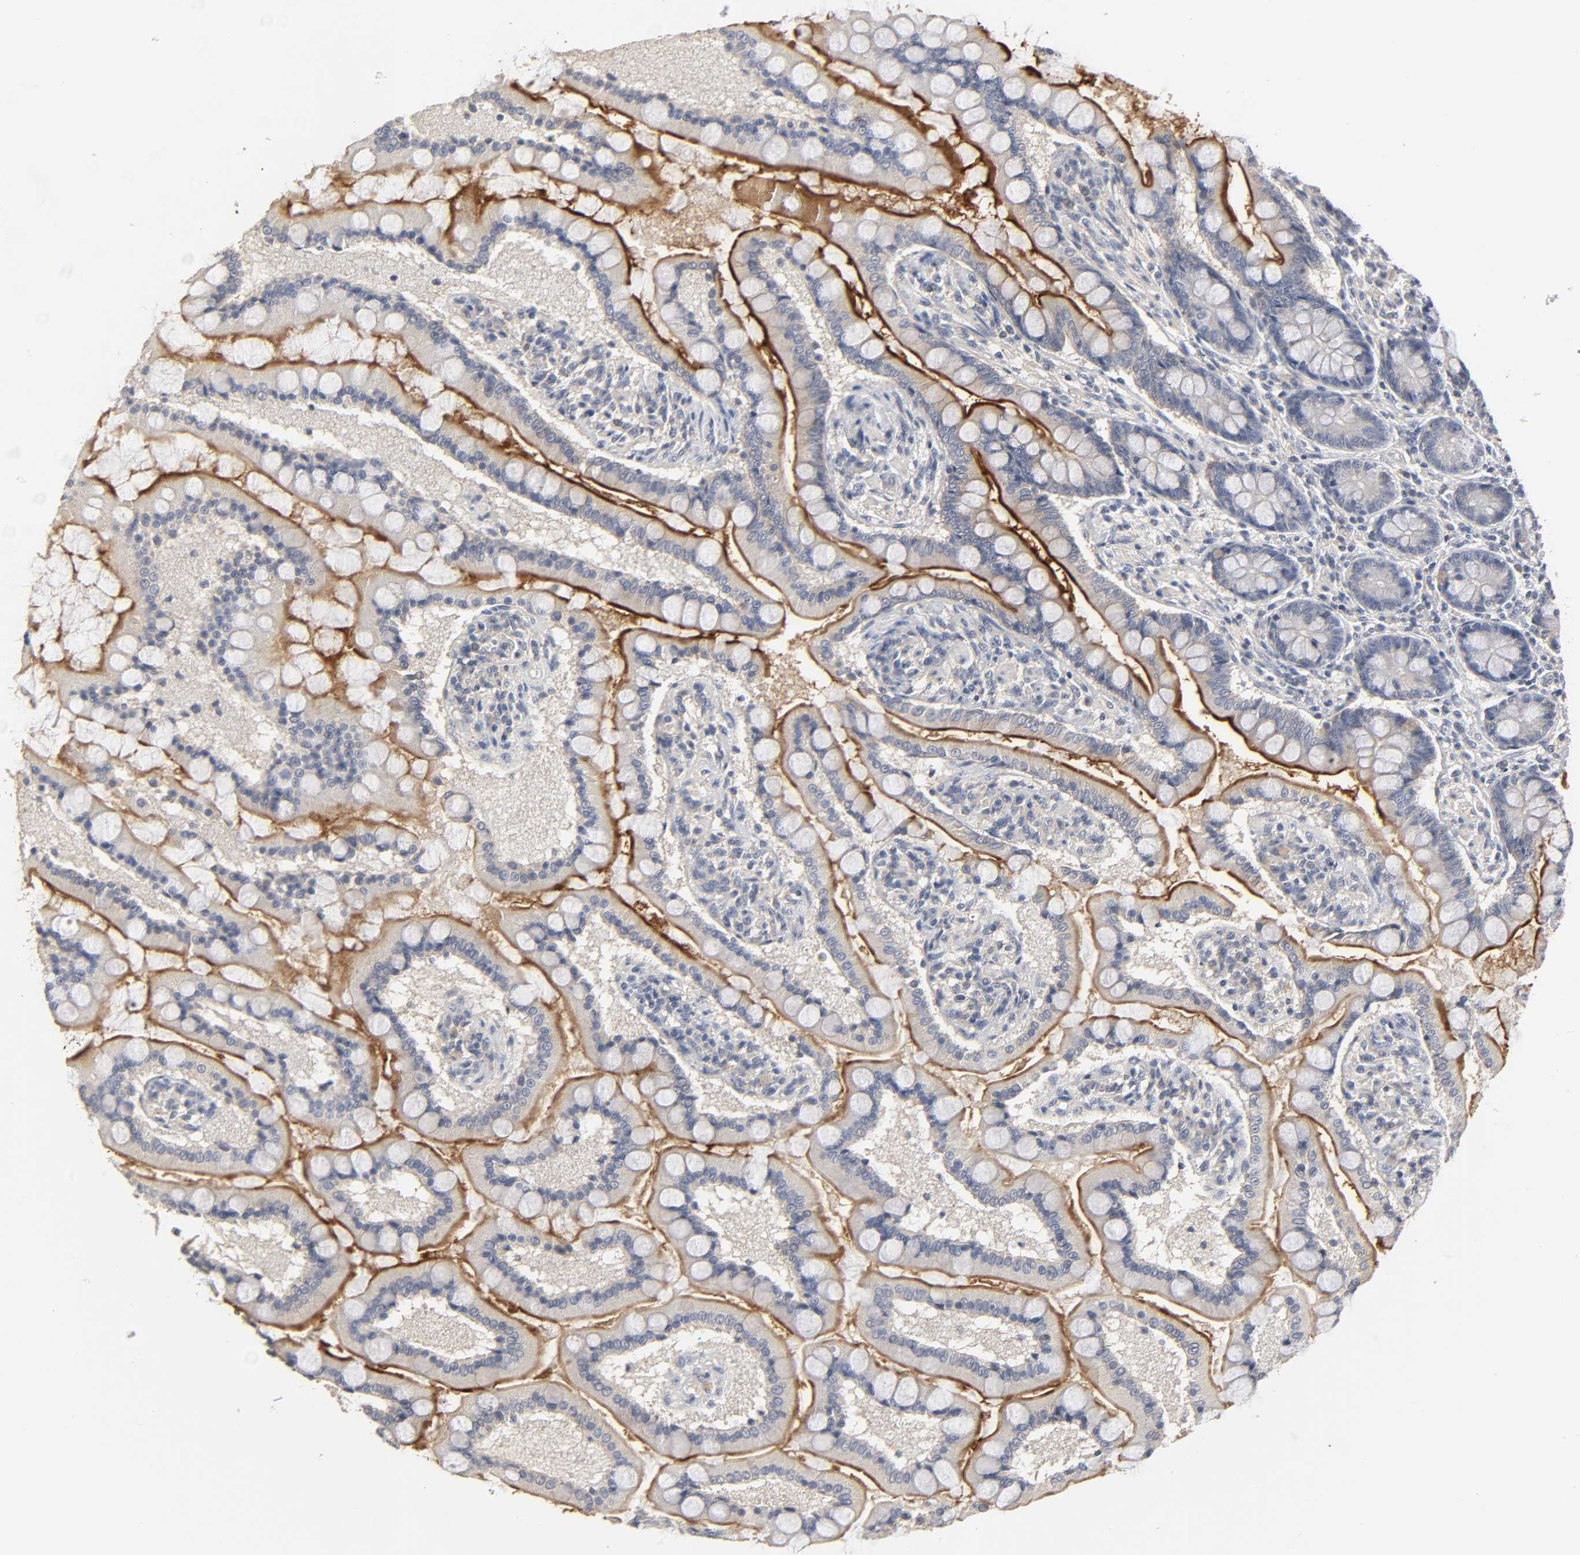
{"staining": {"intensity": "strong", "quantity": "25%-75%", "location": "cytoplasmic/membranous"}, "tissue": "small intestine", "cell_type": "Glandular cells", "image_type": "normal", "snomed": [{"axis": "morphology", "description": "Normal tissue, NOS"}, {"axis": "topography", "description": "Small intestine"}], "caption": "This is a micrograph of immunohistochemistry (IHC) staining of normal small intestine, which shows strong expression in the cytoplasmic/membranous of glandular cells.", "gene": "SLC10A2", "patient": {"sex": "male", "age": 41}}